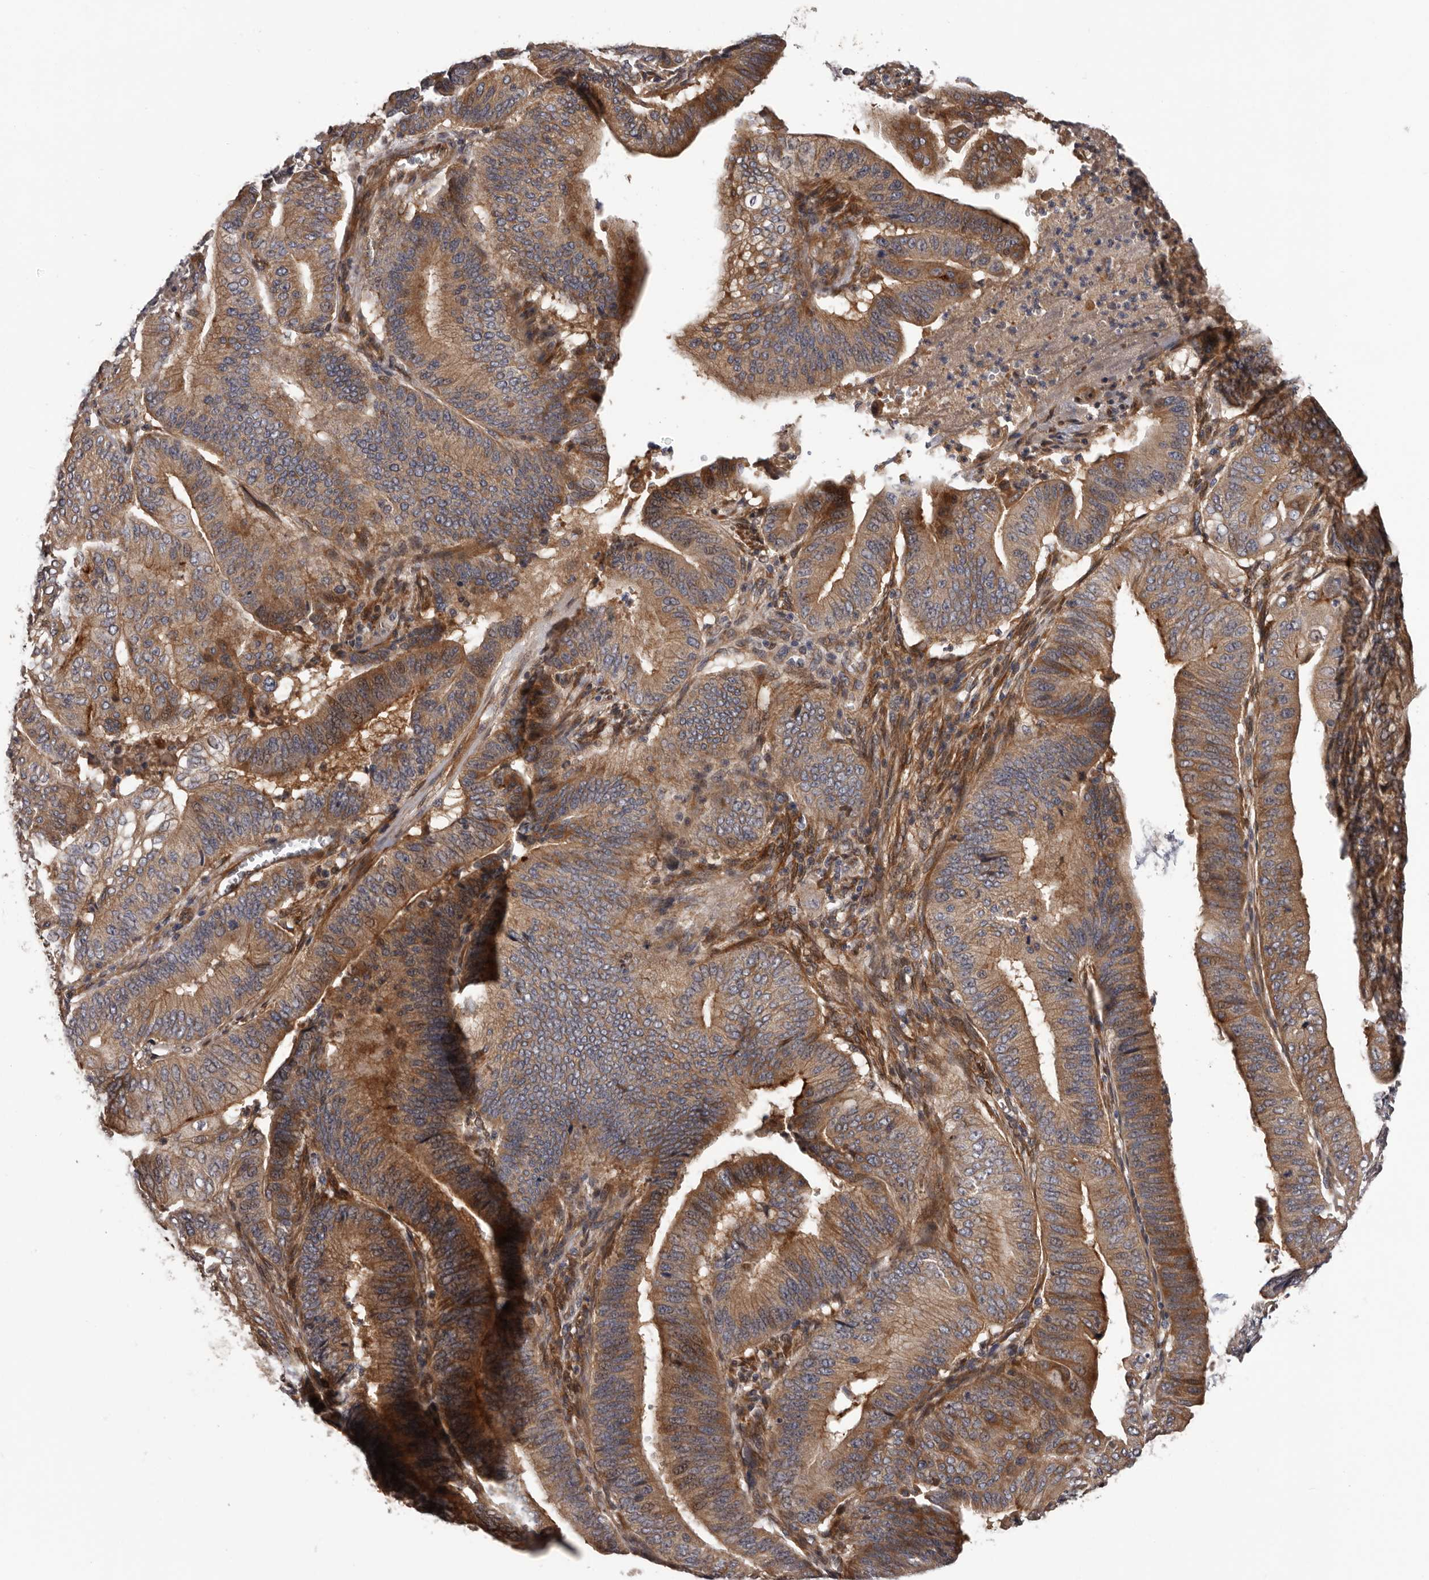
{"staining": {"intensity": "moderate", "quantity": ">75%", "location": "cytoplasmic/membranous"}, "tissue": "pancreatic cancer", "cell_type": "Tumor cells", "image_type": "cancer", "snomed": [{"axis": "morphology", "description": "Adenocarcinoma, NOS"}, {"axis": "topography", "description": "Pancreas"}], "caption": "Adenocarcinoma (pancreatic) stained for a protein (brown) displays moderate cytoplasmic/membranous positive staining in about >75% of tumor cells.", "gene": "PRKD1", "patient": {"sex": "female", "age": 77}}